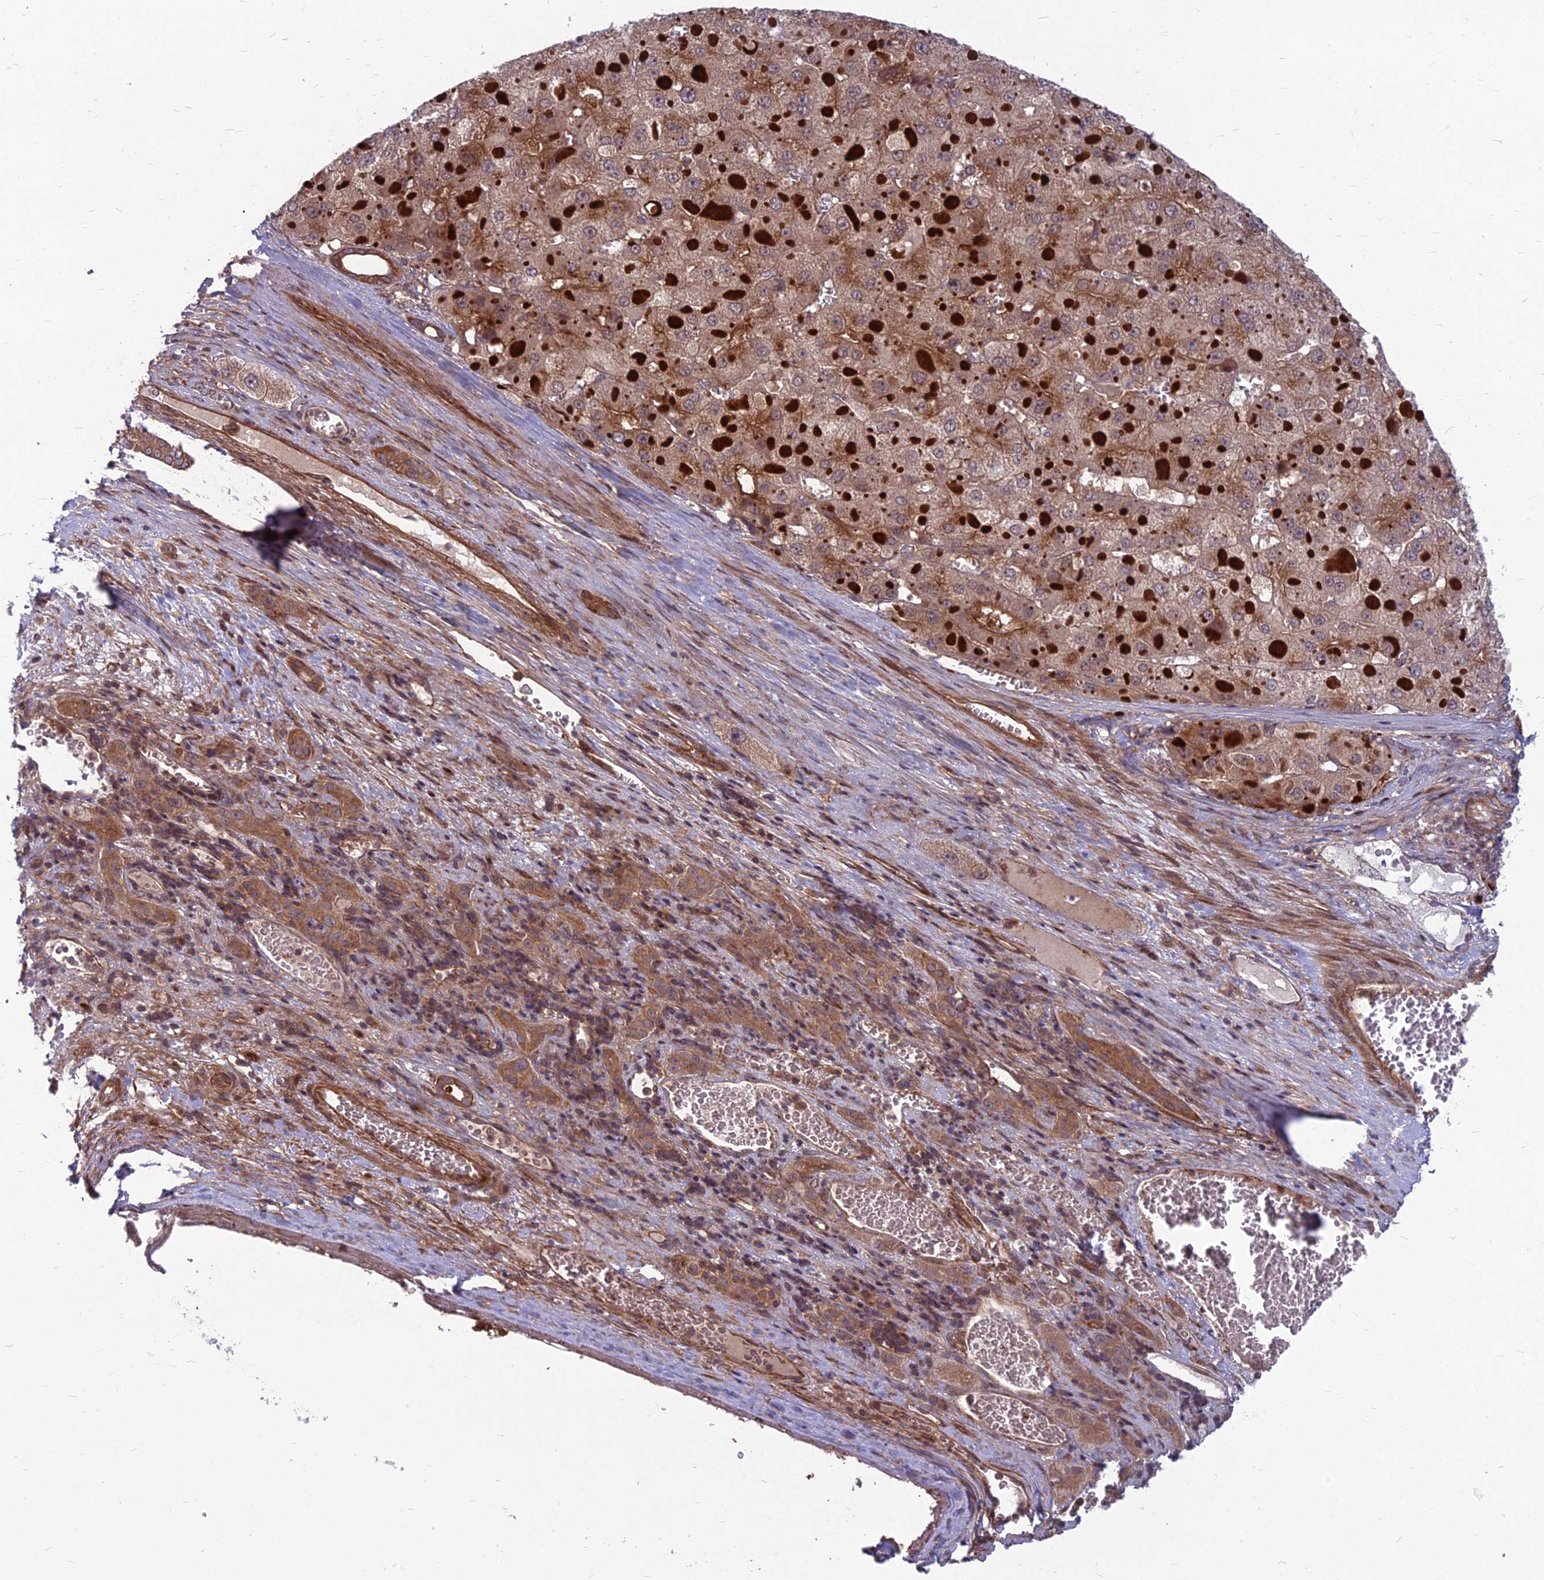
{"staining": {"intensity": "moderate", "quantity": "25%-75%", "location": "cytoplasmic/membranous"}, "tissue": "liver cancer", "cell_type": "Tumor cells", "image_type": "cancer", "snomed": [{"axis": "morphology", "description": "Carcinoma, Hepatocellular, NOS"}, {"axis": "topography", "description": "Liver"}], "caption": "Liver cancer stained for a protein (brown) displays moderate cytoplasmic/membranous positive staining in about 25%-75% of tumor cells.", "gene": "MFSD8", "patient": {"sex": "female", "age": 73}}